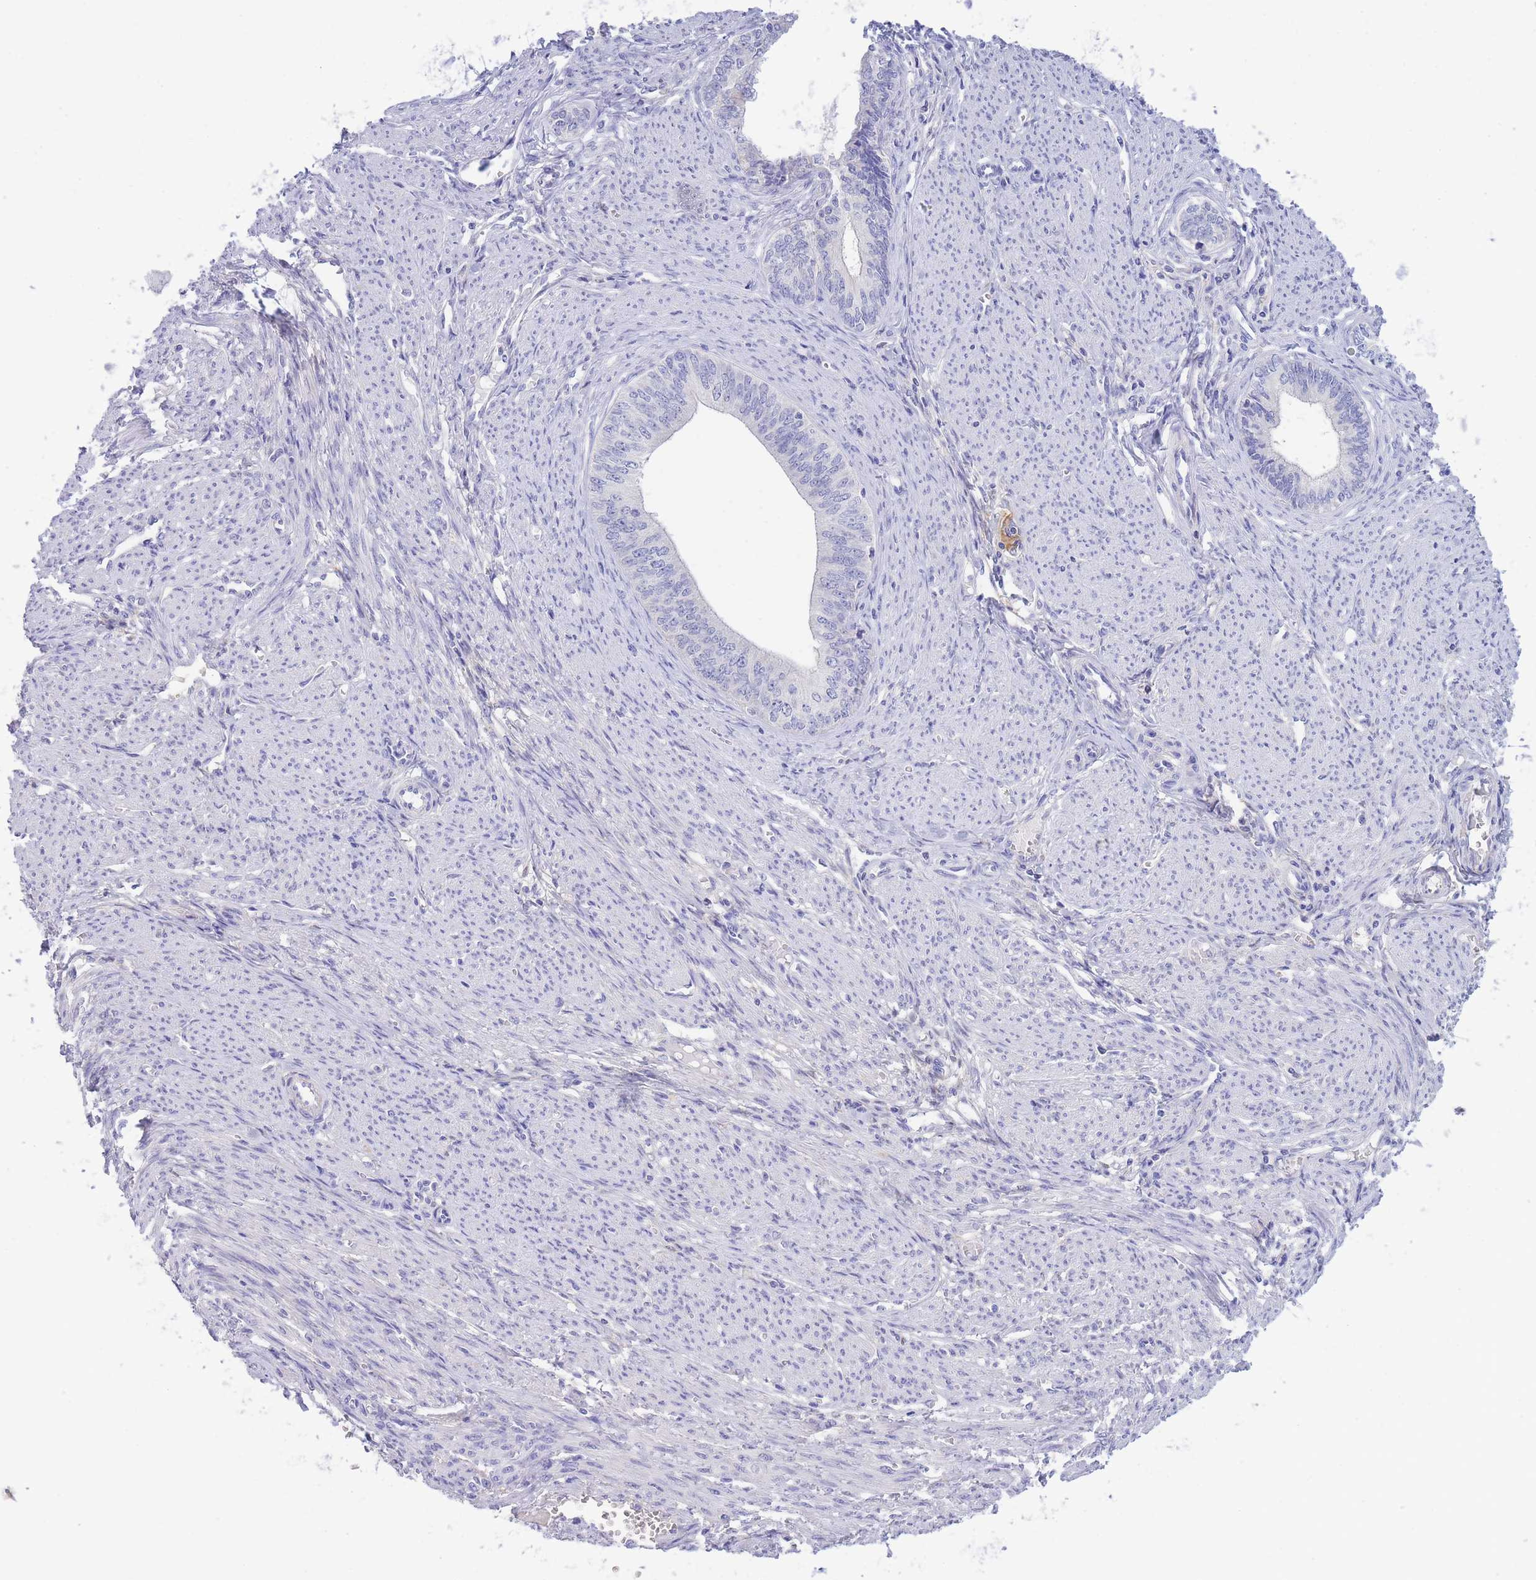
{"staining": {"intensity": "negative", "quantity": "none", "location": "none"}, "tissue": "endometrial cancer", "cell_type": "Tumor cells", "image_type": "cancer", "snomed": [{"axis": "morphology", "description": "Adenocarcinoma, NOS"}, {"axis": "topography", "description": "Endometrium"}], "caption": "Human endometrial cancer (adenocarcinoma) stained for a protein using IHC exhibits no staining in tumor cells.", "gene": "PCDHB3", "patient": {"sex": "female", "age": 68}}